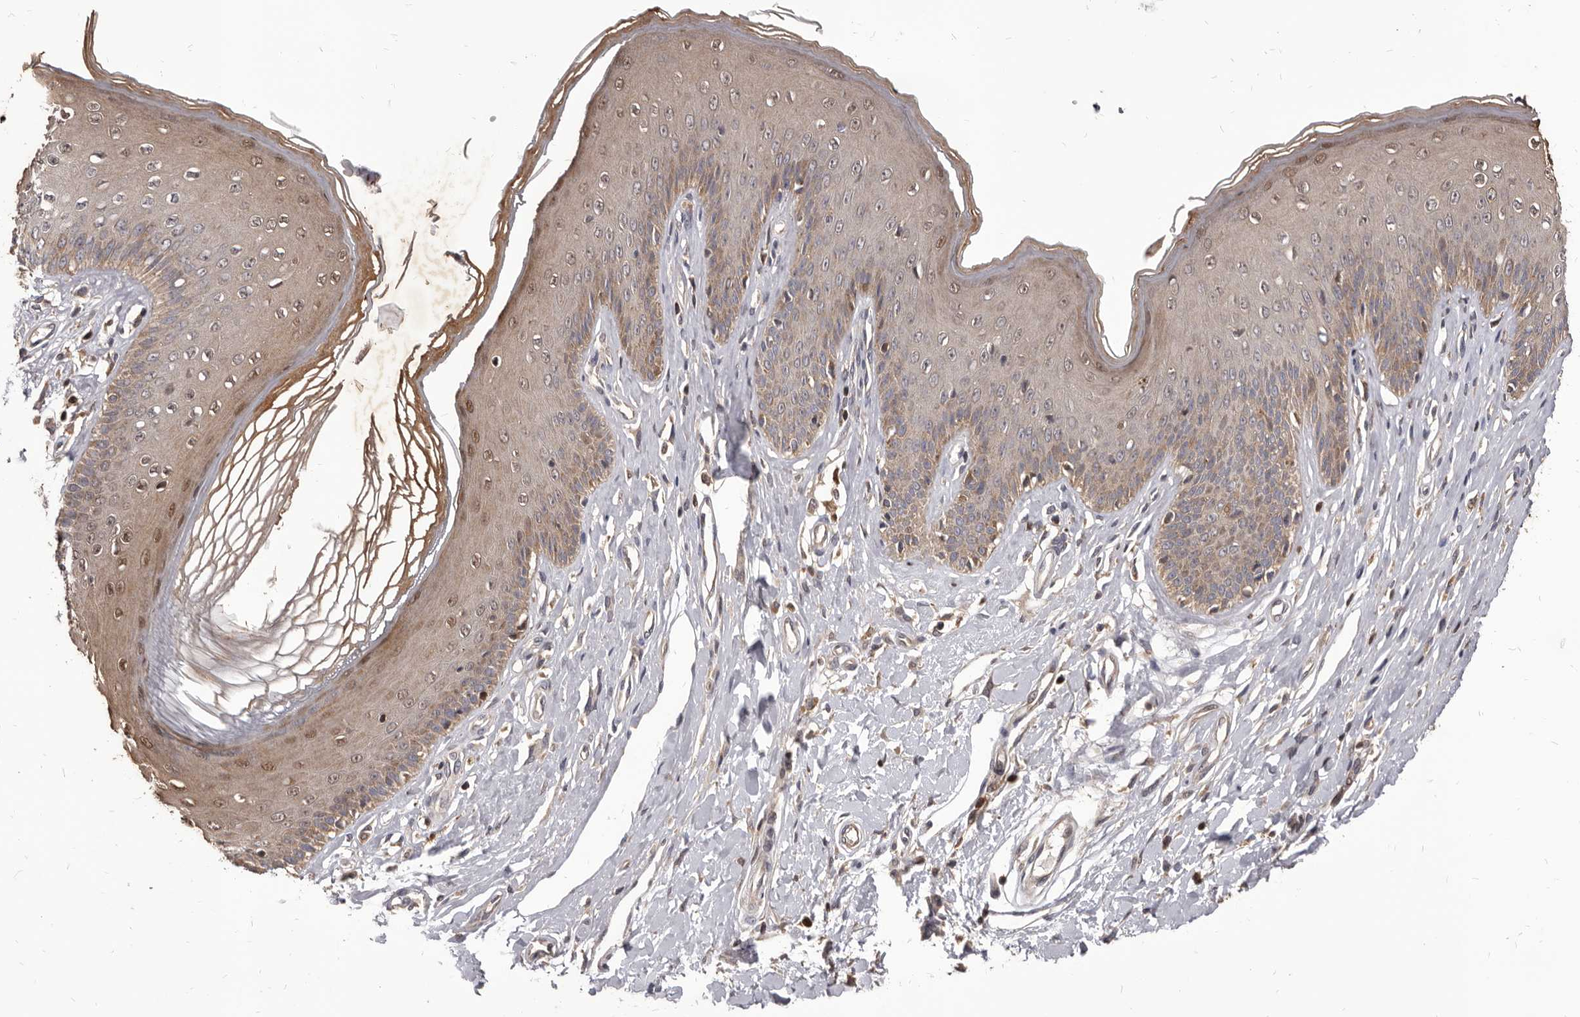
{"staining": {"intensity": "moderate", "quantity": ">75%", "location": "cytoplasmic/membranous,nuclear"}, "tissue": "skin", "cell_type": "Epidermal cells", "image_type": "normal", "snomed": [{"axis": "morphology", "description": "Normal tissue, NOS"}, {"axis": "morphology", "description": "Squamous cell carcinoma, NOS"}, {"axis": "topography", "description": "Vulva"}], "caption": "Protein staining of normal skin displays moderate cytoplasmic/membranous,nuclear positivity in approximately >75% of epidermal cells. The protein of interest is stained brown, and the nuclei are stained in blue (DAB IHC with brightfield microscopy, high magnification).", "gene": "MAP3K14", "patient": {"sex": "female", "age": 85}}